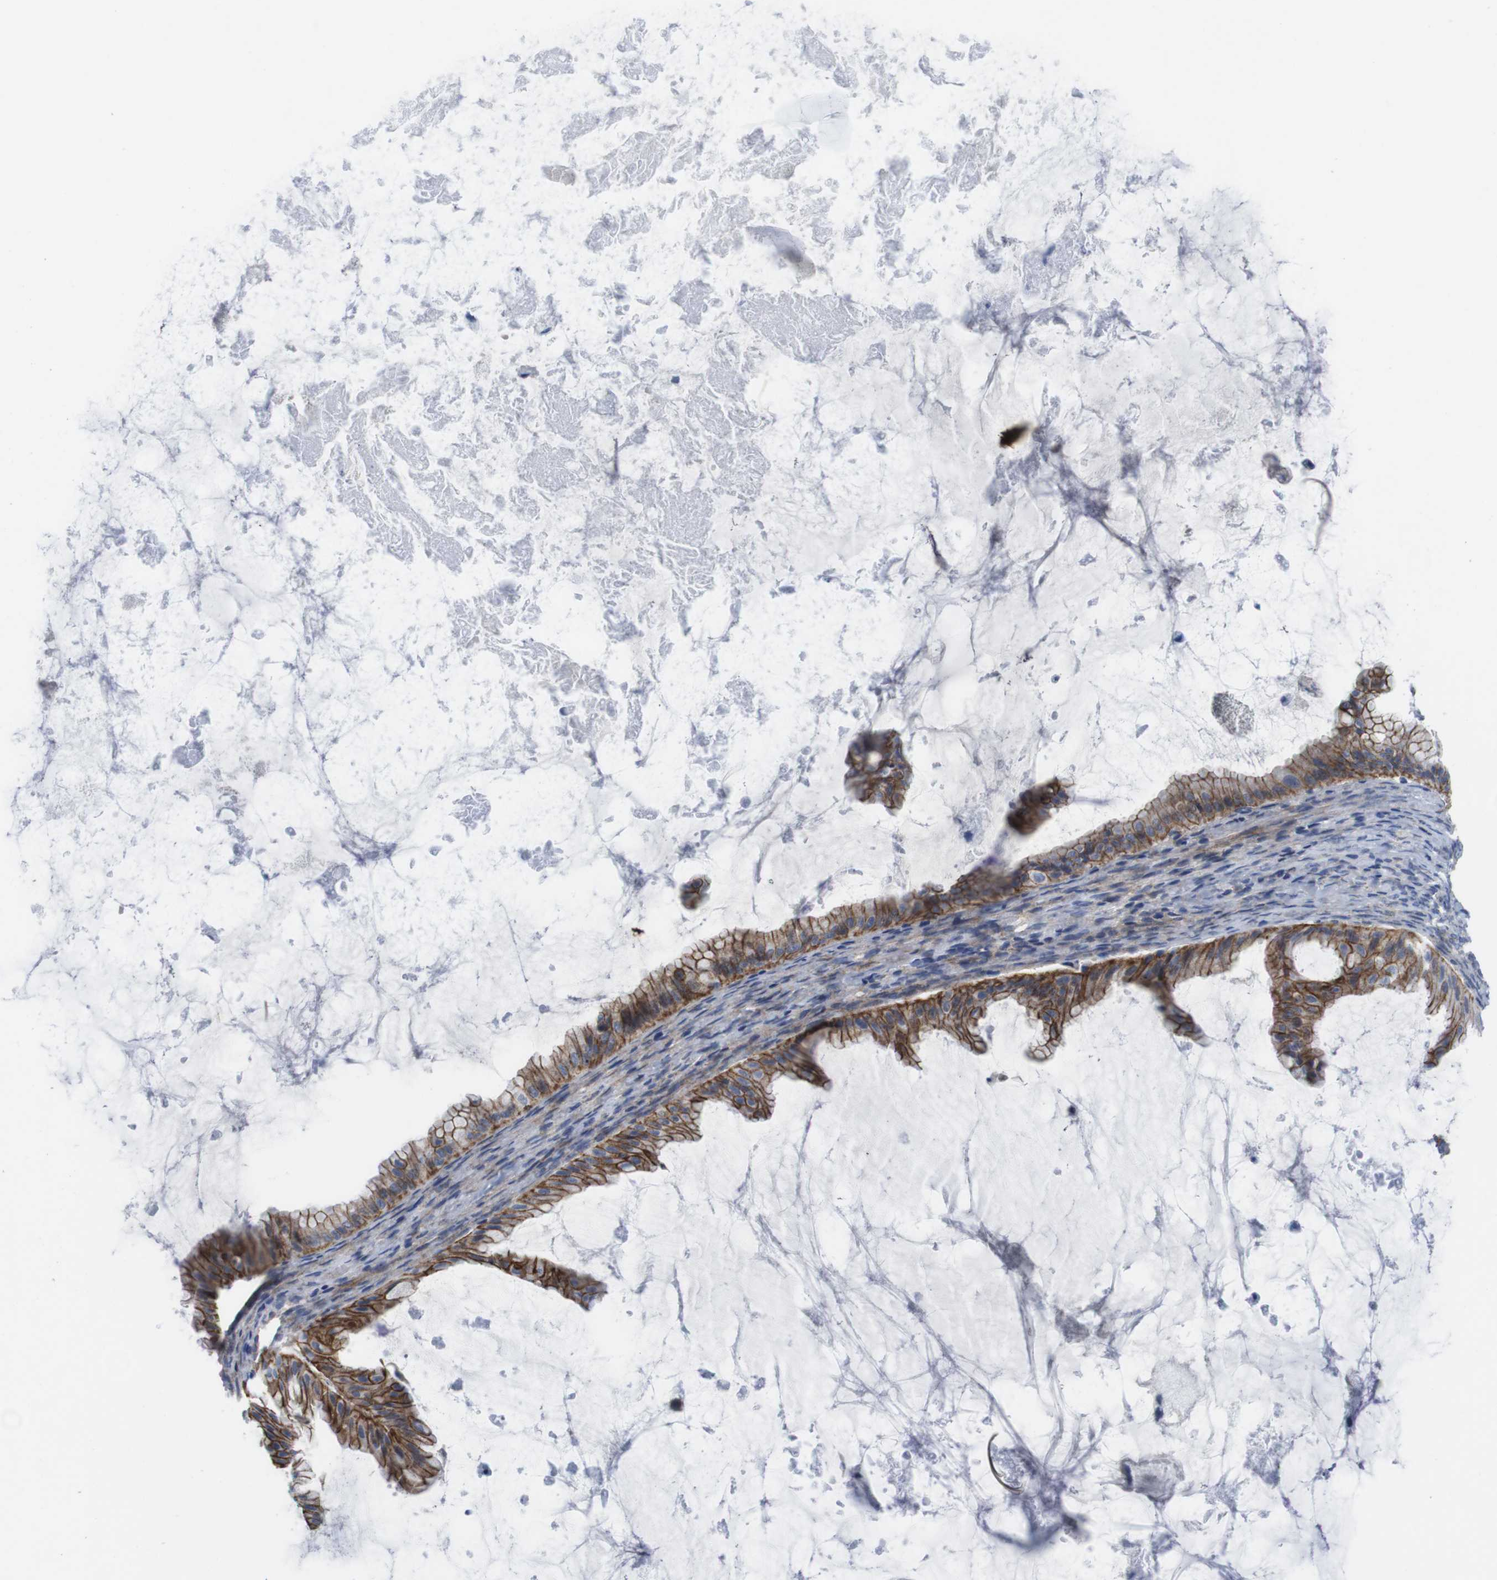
{"staining": {"intensity": "moderate", "quantity": ">75%", "location": "cytoplasmic/membranous"}, "tissue": "ovarian cancer", "cell_type": "Tumor cells", "image_type": "cancer", "snomed": [{"axis": "morphology", "description": "Cystadenocarcinoma, mucinous, NOS"}, {"axis": "topography", "description": "Ovary"}], "caption": "Mucinous cystadenocarcinoma (ovarian) stained with immunohistochemistry (IHC) shows moderate cytoplasmic/membranous expression in about >75% of tumor cells. (Brightfield microscopy of DAB IHC at high magnification).", "gene": "SCRIB", "patient": {"sex": "female", "age": 61}}